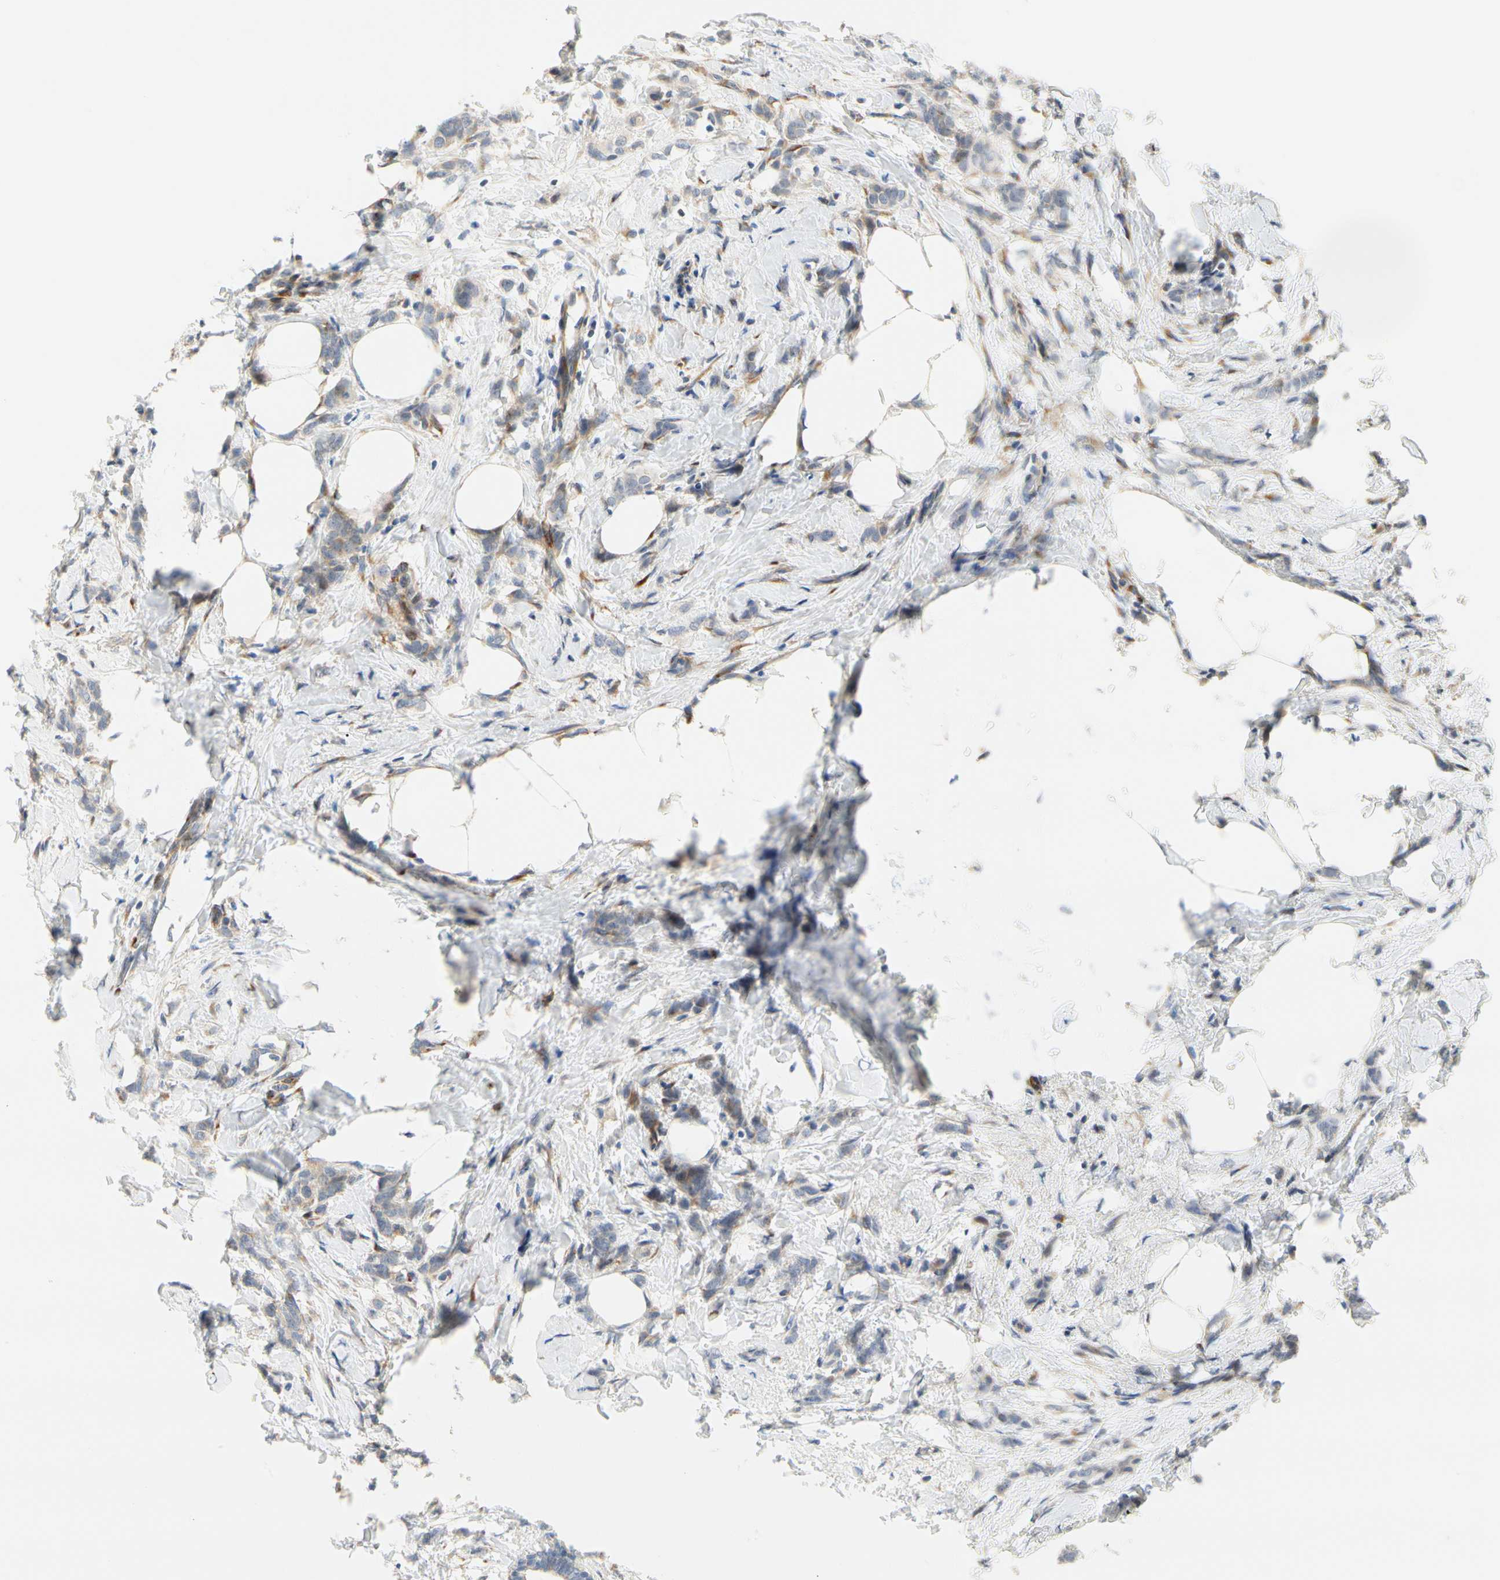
{"staining": {"intensity": "negative", "quantity": "none", "location": "none"}, "tissue": "breast cancer", "cell_type": "Tumor cells", "image_type": "cancer", "snomed": [{"axis": "morphology", "description": "Lobular carcinoma, in situ"}, {"axis": "morphology", "description": "Lobular carcinoma"}, {"axis": "topography", "description": "Breast"}], "caption": "Protein analysis of breast cancer demonstrates no significant positivity in tumor cells.", "gene": "ZNF236", "patient": {"sex": "female", "age": 41}}